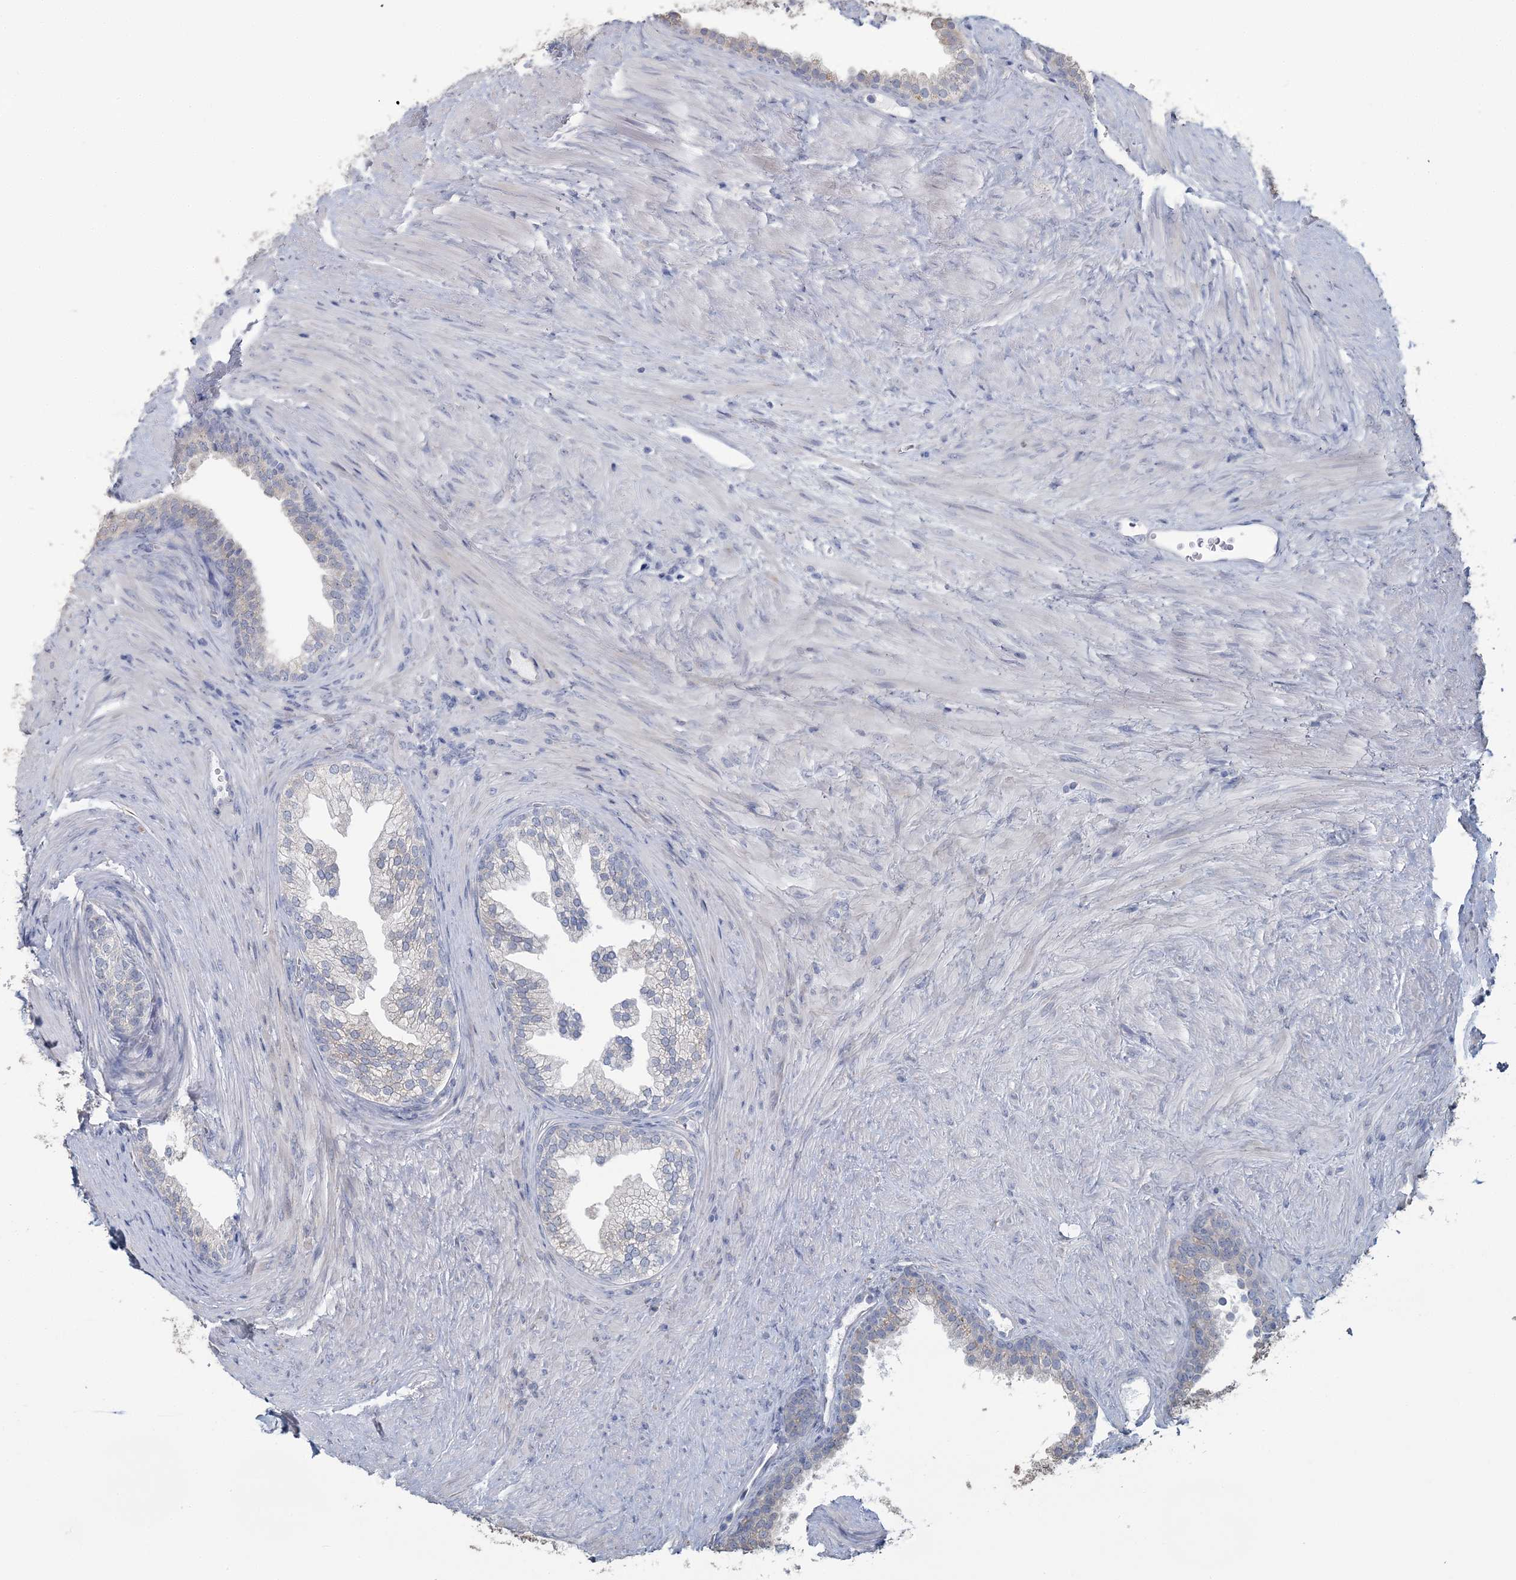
{"staining": {"intensity": "negative", "quantity": "none", "location": "none"}, "tissue": "prostate", "cell_type": "Glandular cells", "image_type": "normal", "snomed": [{"axis": "morphology", "description": "Normal tissue, NOS"}, {"axis": "topography", "description": "Prostate"}], "caption": "IHC micrograph of unremarkable human prostate stained for a protein (brown), which reveals no positivity in glandular cells.", "gene": "CMBL", "patient": {"sex": "male", "age": 76}}